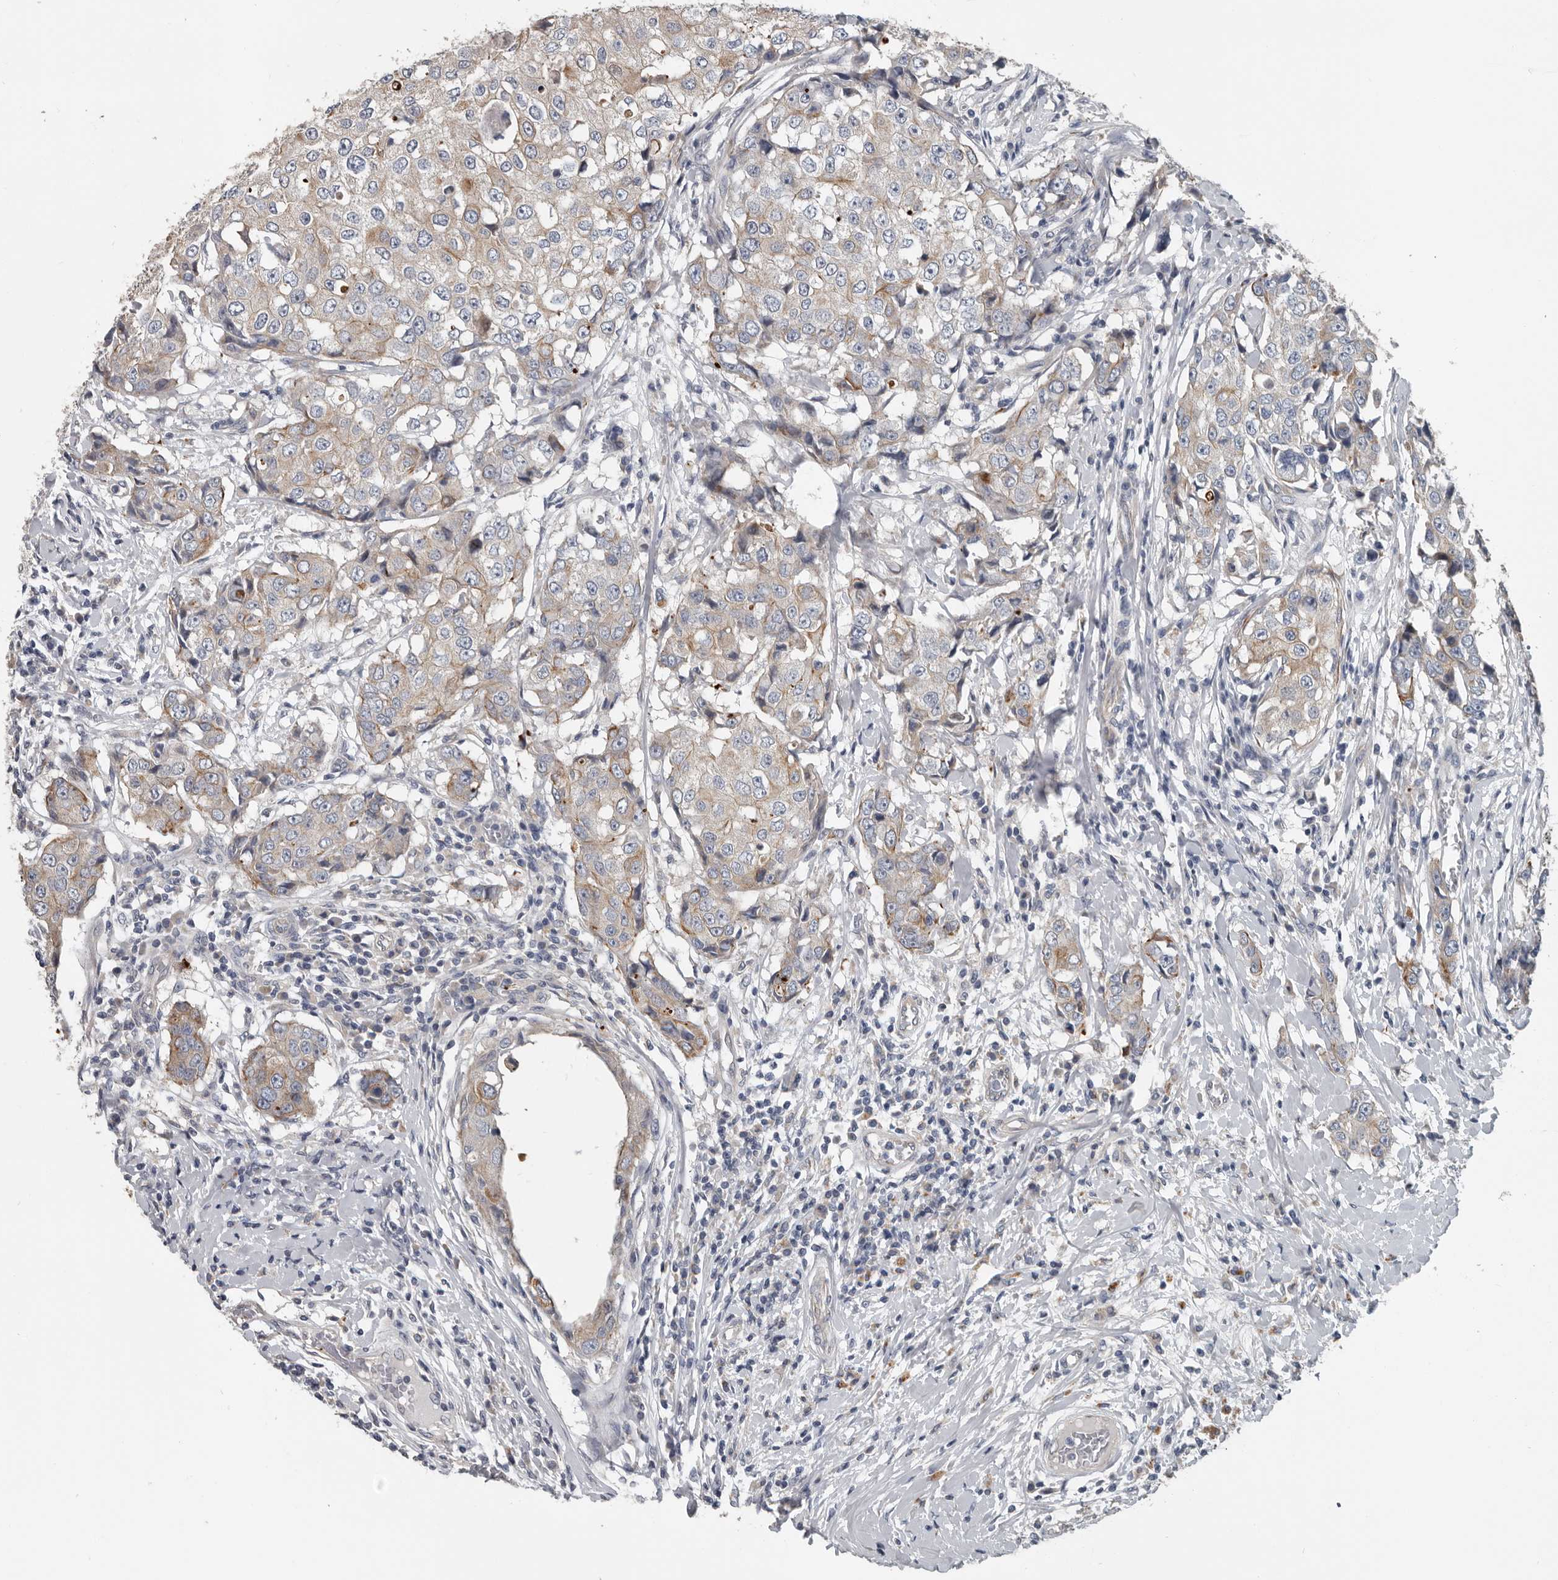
{"staining": {"intensity": "moderate", "quantity": "<25%", "location": "cytoplasmic/membranous"}, "tissue": "breast cancer", "cell_type": "Tumor cells", "image_type": "cancer", "snomed": [{"axis": "morphology", "description": "Duct carcinoma"}, {"axis": "topography", "description": "Breast"}], "caption": "Brown immunohistochemical staining in intraductal carcinoma (breast) displays moderate cytoplasmic/membranous staining in approximately <25% of tumor cells.", "gene": "DPY19L4", "patient": {"sex": "female", "age": 27}}